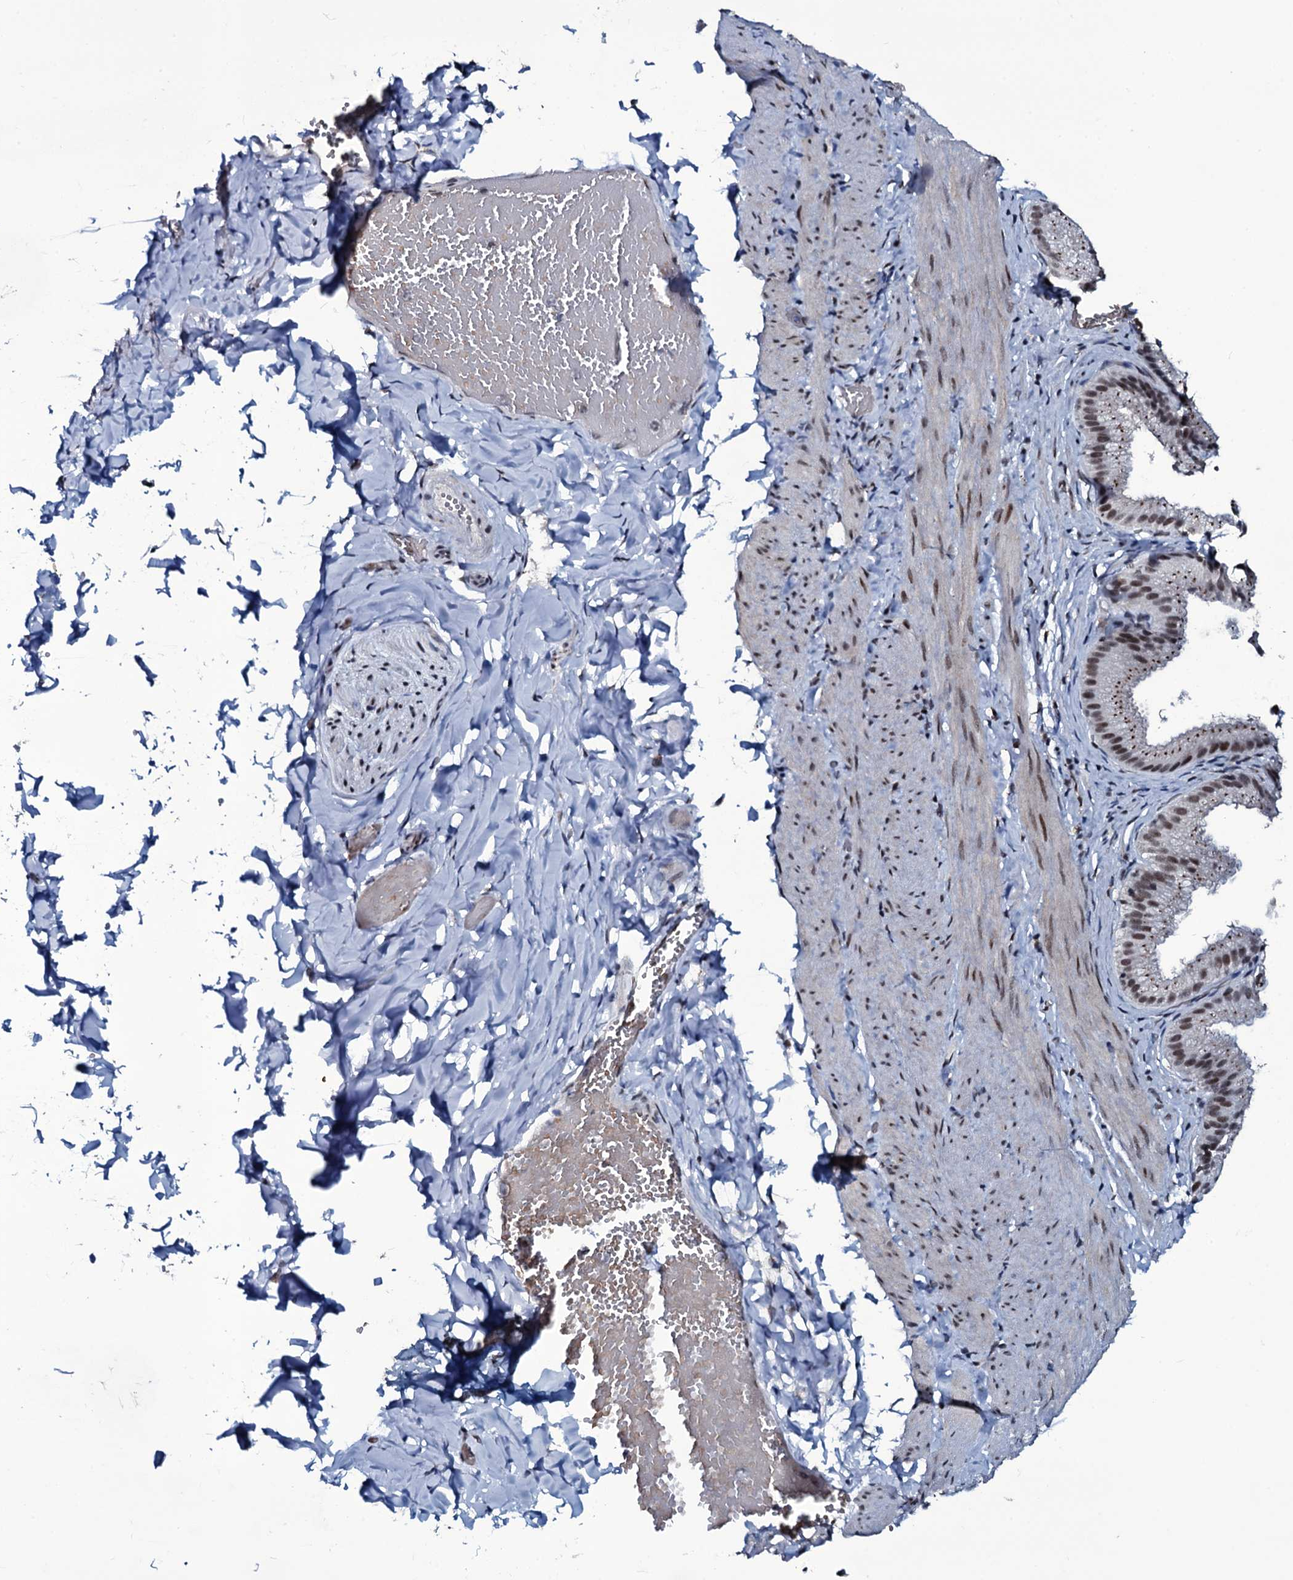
{"staining": {"intensity": "moderate", "quantity": "25%-75%", "location": "nuclear"}, "tissue": "adipose tissue", "cell_type": "Adipocytes", "image_type": "normal", "snomed": [{"axis": "morphology", "description": "Normal tissue, NOS"}, {"axis": "topography", "description": "Gallbladder"}, {"axis": "topography", "description": "Peripheral nerve tissue"}], "caption": "Adipose tissue stained for a protein (brown) displays moderate nuclear positive expression in approximately 25%-75% of adipocytes.", "gene": "ZMIZ2", "patient": {"sex": "male", "age": 38}}